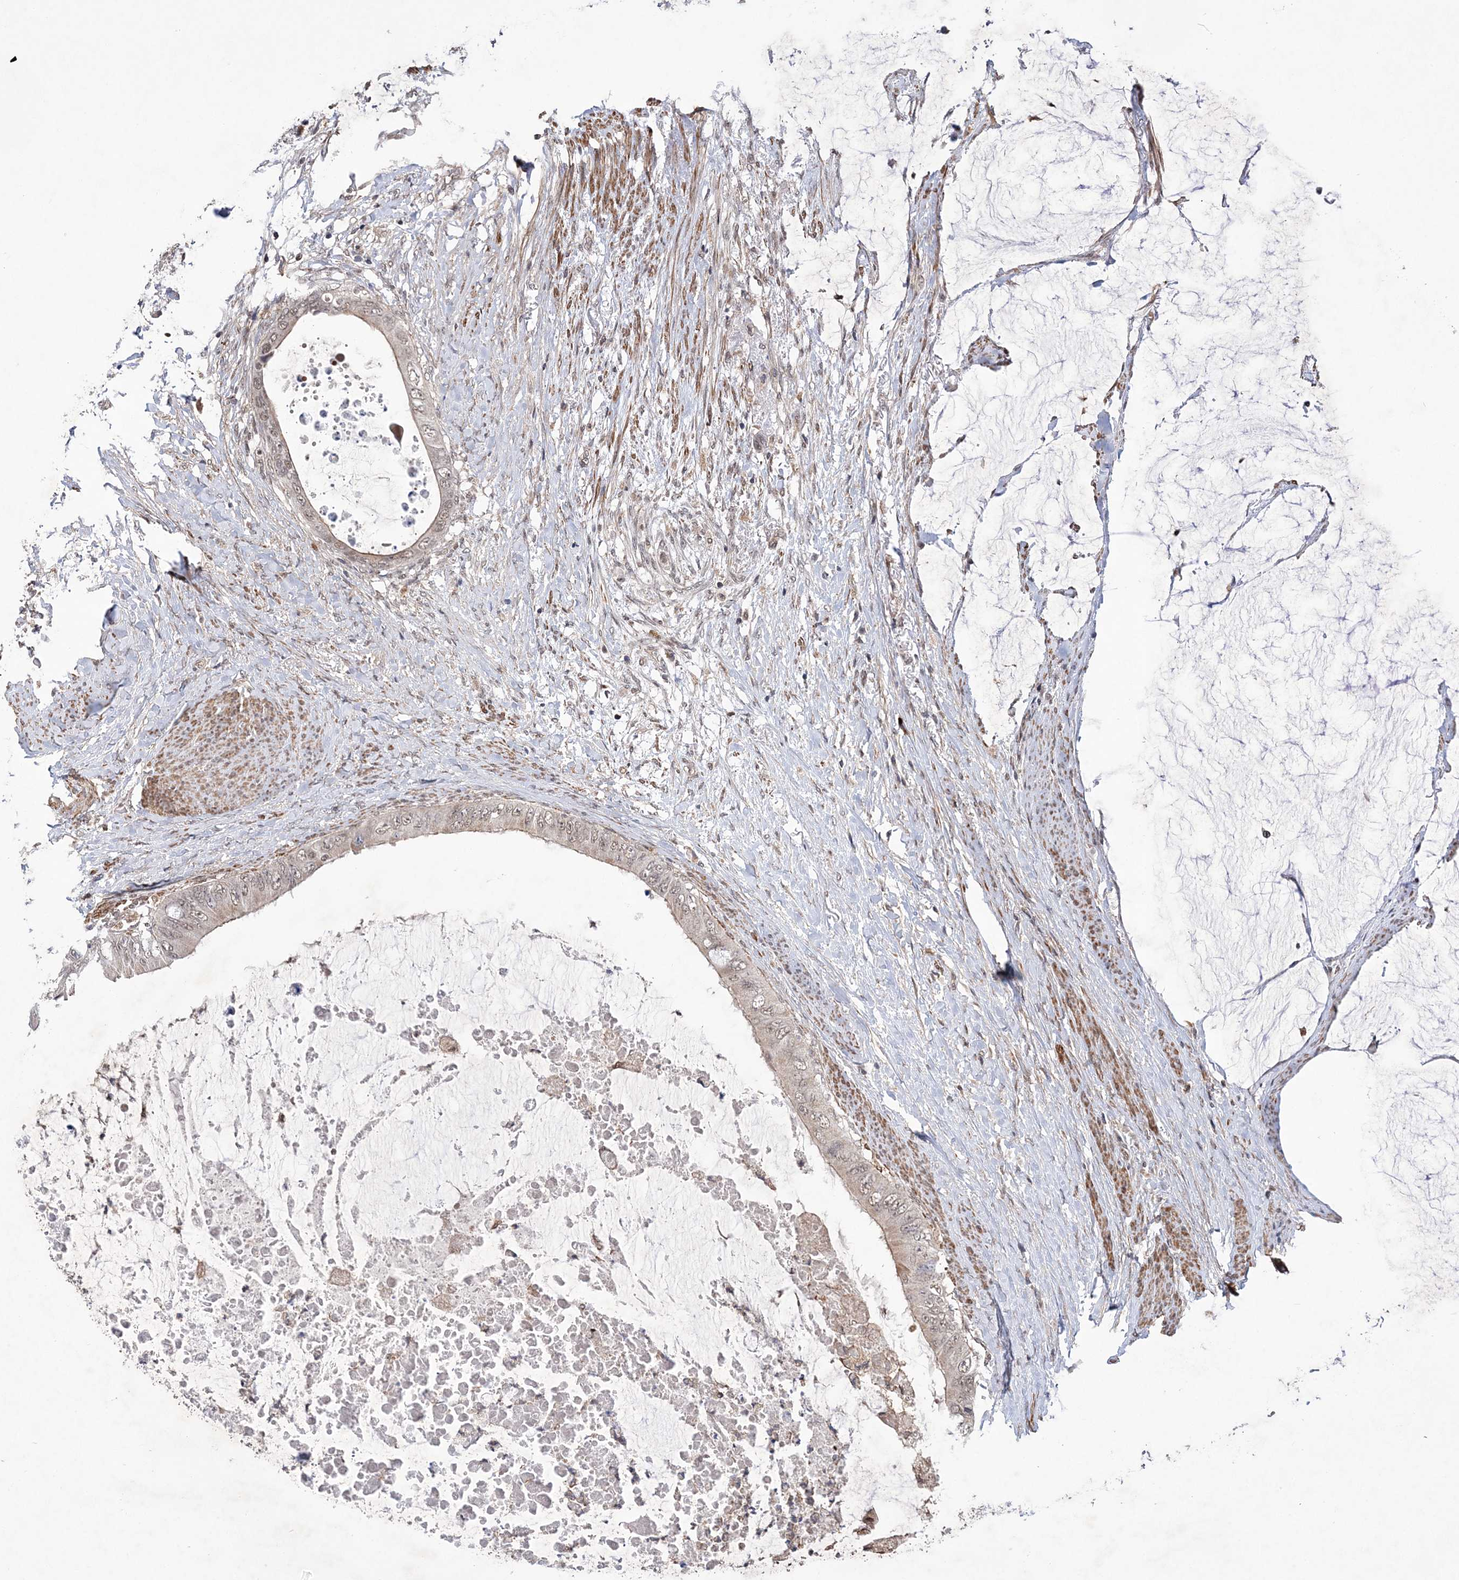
{"staining": {"intensity": "weak", "quantity": ">75%", "location": "nuclear"}, "tissue": "colorectal cancer", "cell_type": "Tumor cells", "image_type": "cancer", "snomed": [{"axis": "morphology", "description": "Normal tissue, NOS"}, {"axis": "morphology", "description": "Adenocarcinoma, NOS"}, {"axis": "topography", "description": "Rectum"}, {"axis": "topography", "description": "Peripheral nerve tissue"}], "caption": "IHC histopathology image of adenocarcinoma (colorectal) stained for a protein (brown), which shows low levels of weak nuclear staining in about >75% of tumor cells.", "gene": "BOD1L1", "patient": {"sex": "female", "age": 77}}